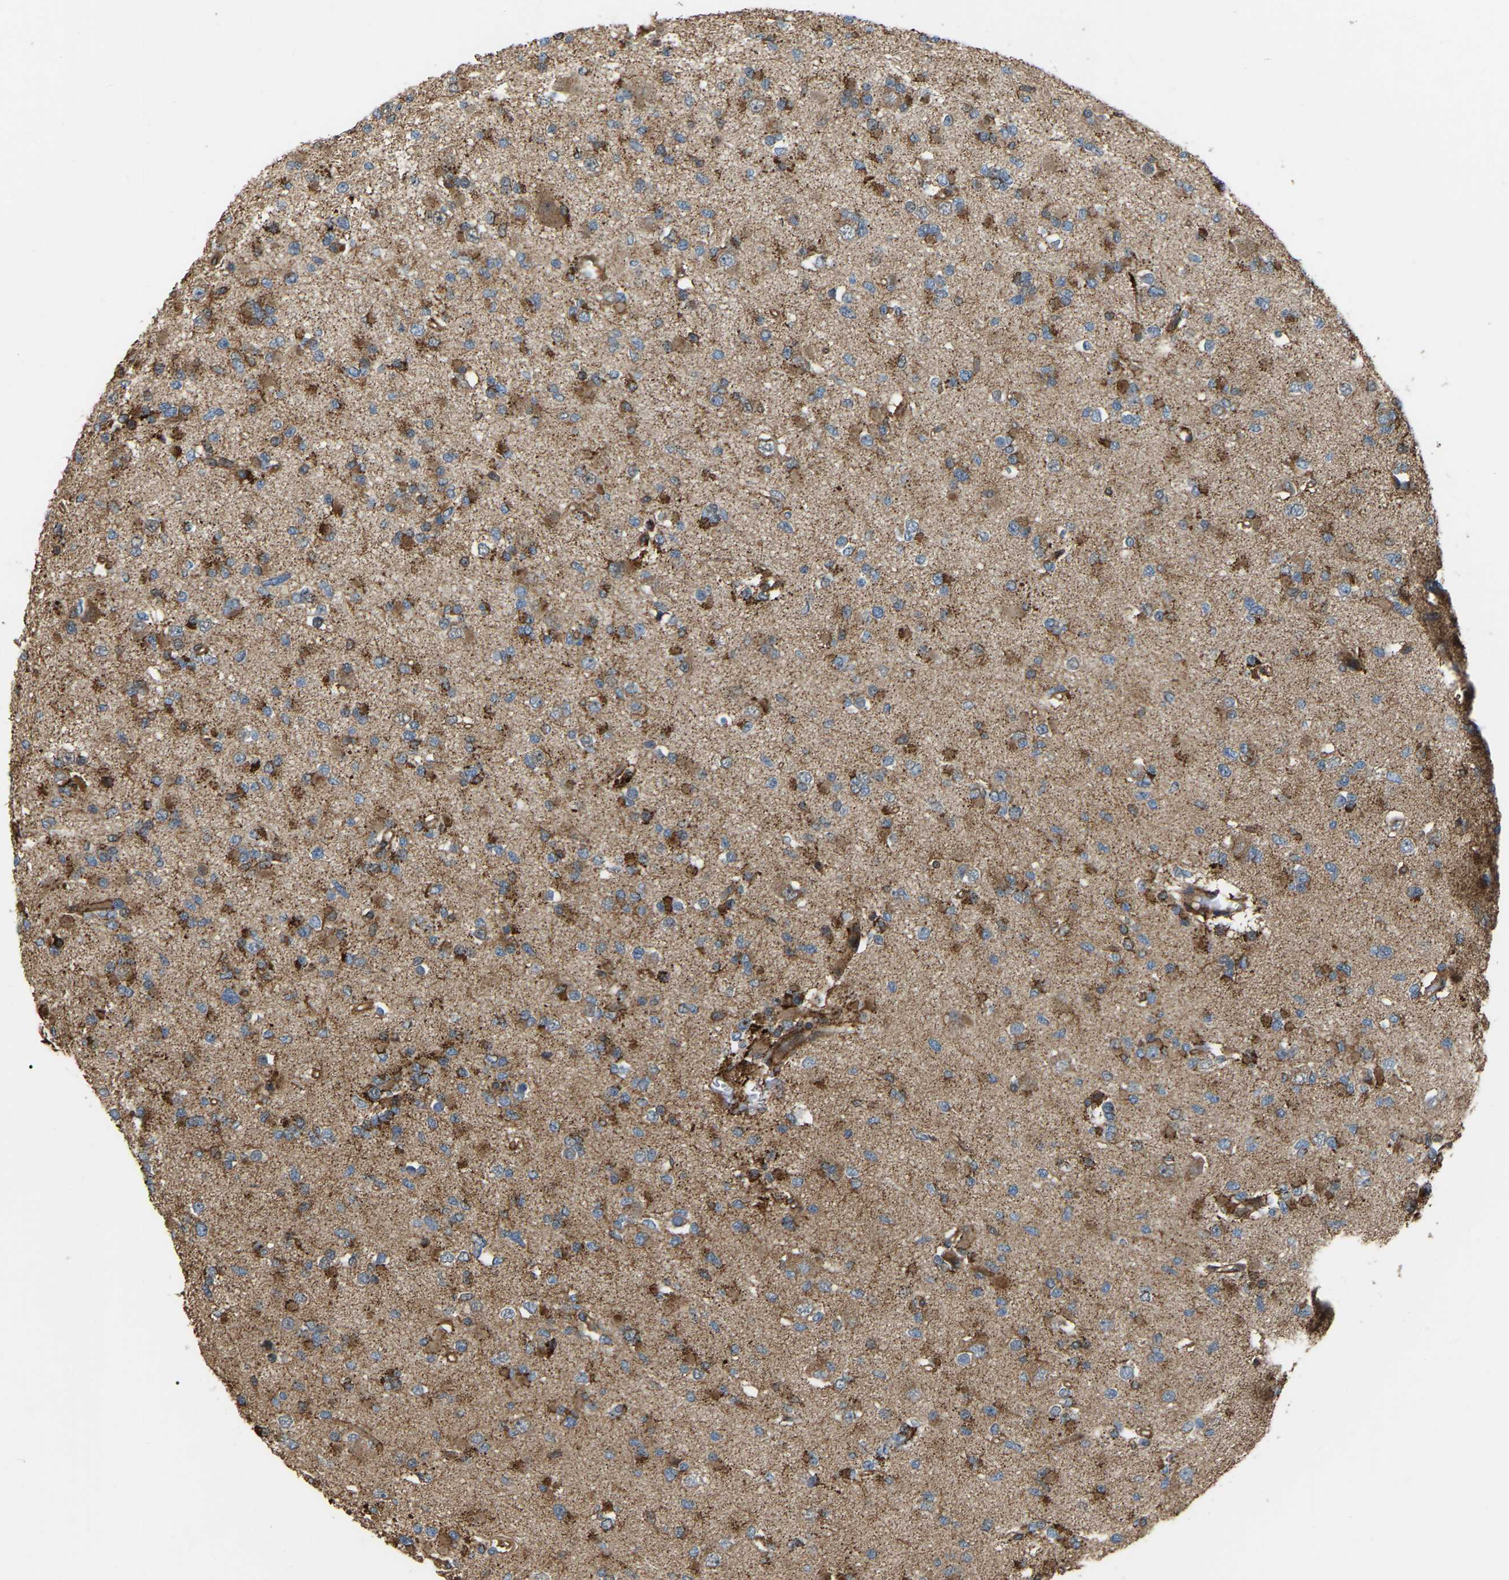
{"staining": {"intensity": "moderate", "quantity": ">75%", "location": "cytoplasmic/membranous"}, "tissue": "glioma", "cell_type": "Tumor cells", "image_type": "cancer", "snomed": [{"axis": "morphology", "description": "Glioma, malignant, Low grade"}, {"axis": "topography", "description": "Brain"}], "caption": "Tumor cells demonstrate moderate cytoplasmic/membranous staining in about >75% of cells in glioma.", "gene": "SAMD9L", "patient": {"sex": "female", "age": 22}}